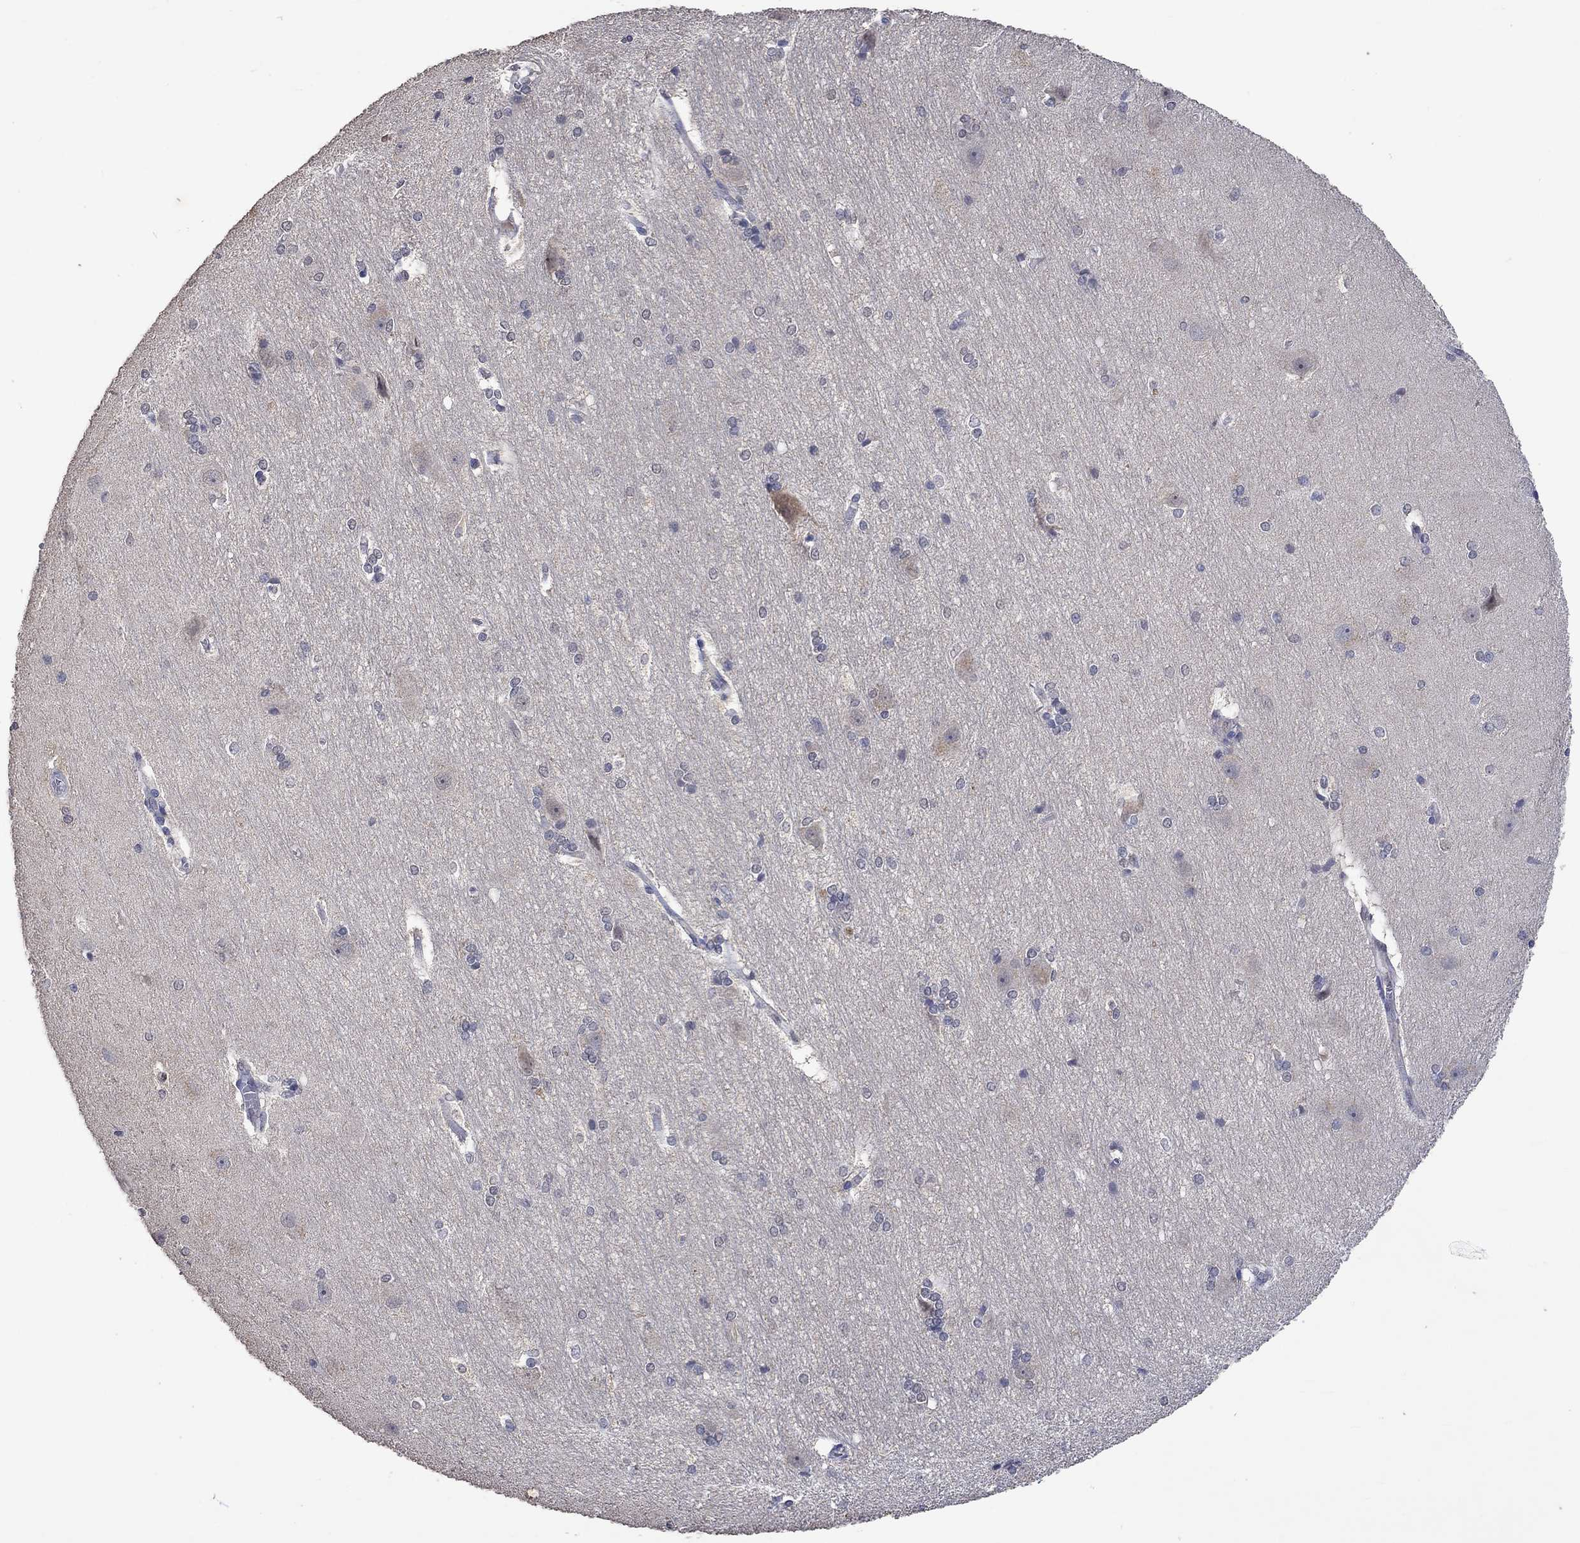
{"staining": {"intensity": "negative", "quantity": "none", "location": "none"}, "tissue": "hippocampus", "cell_type": "Glial cells", "image_type": "normal", "snomed": [{"axis": "morphology", "description": "Normal tissue, NOS"}, {"axis": "topography", "description": "Cerebral cortex"}, {"axis": "topography", "description": "Hippocampus"}], "caption": "This photomicrograph is of benign hippocampus stained with immunohistochemistry to label a protein in brown with the nuclei are counter-stained blue. There is no staining in glial cells. (Brightfield microscopy of DAB (3,3'-diaminobenzidine) immunohistochemistry (IHC) at high magnification).", "gene": "PTPN20", "patient": {"sex": "female", "age": 19}}